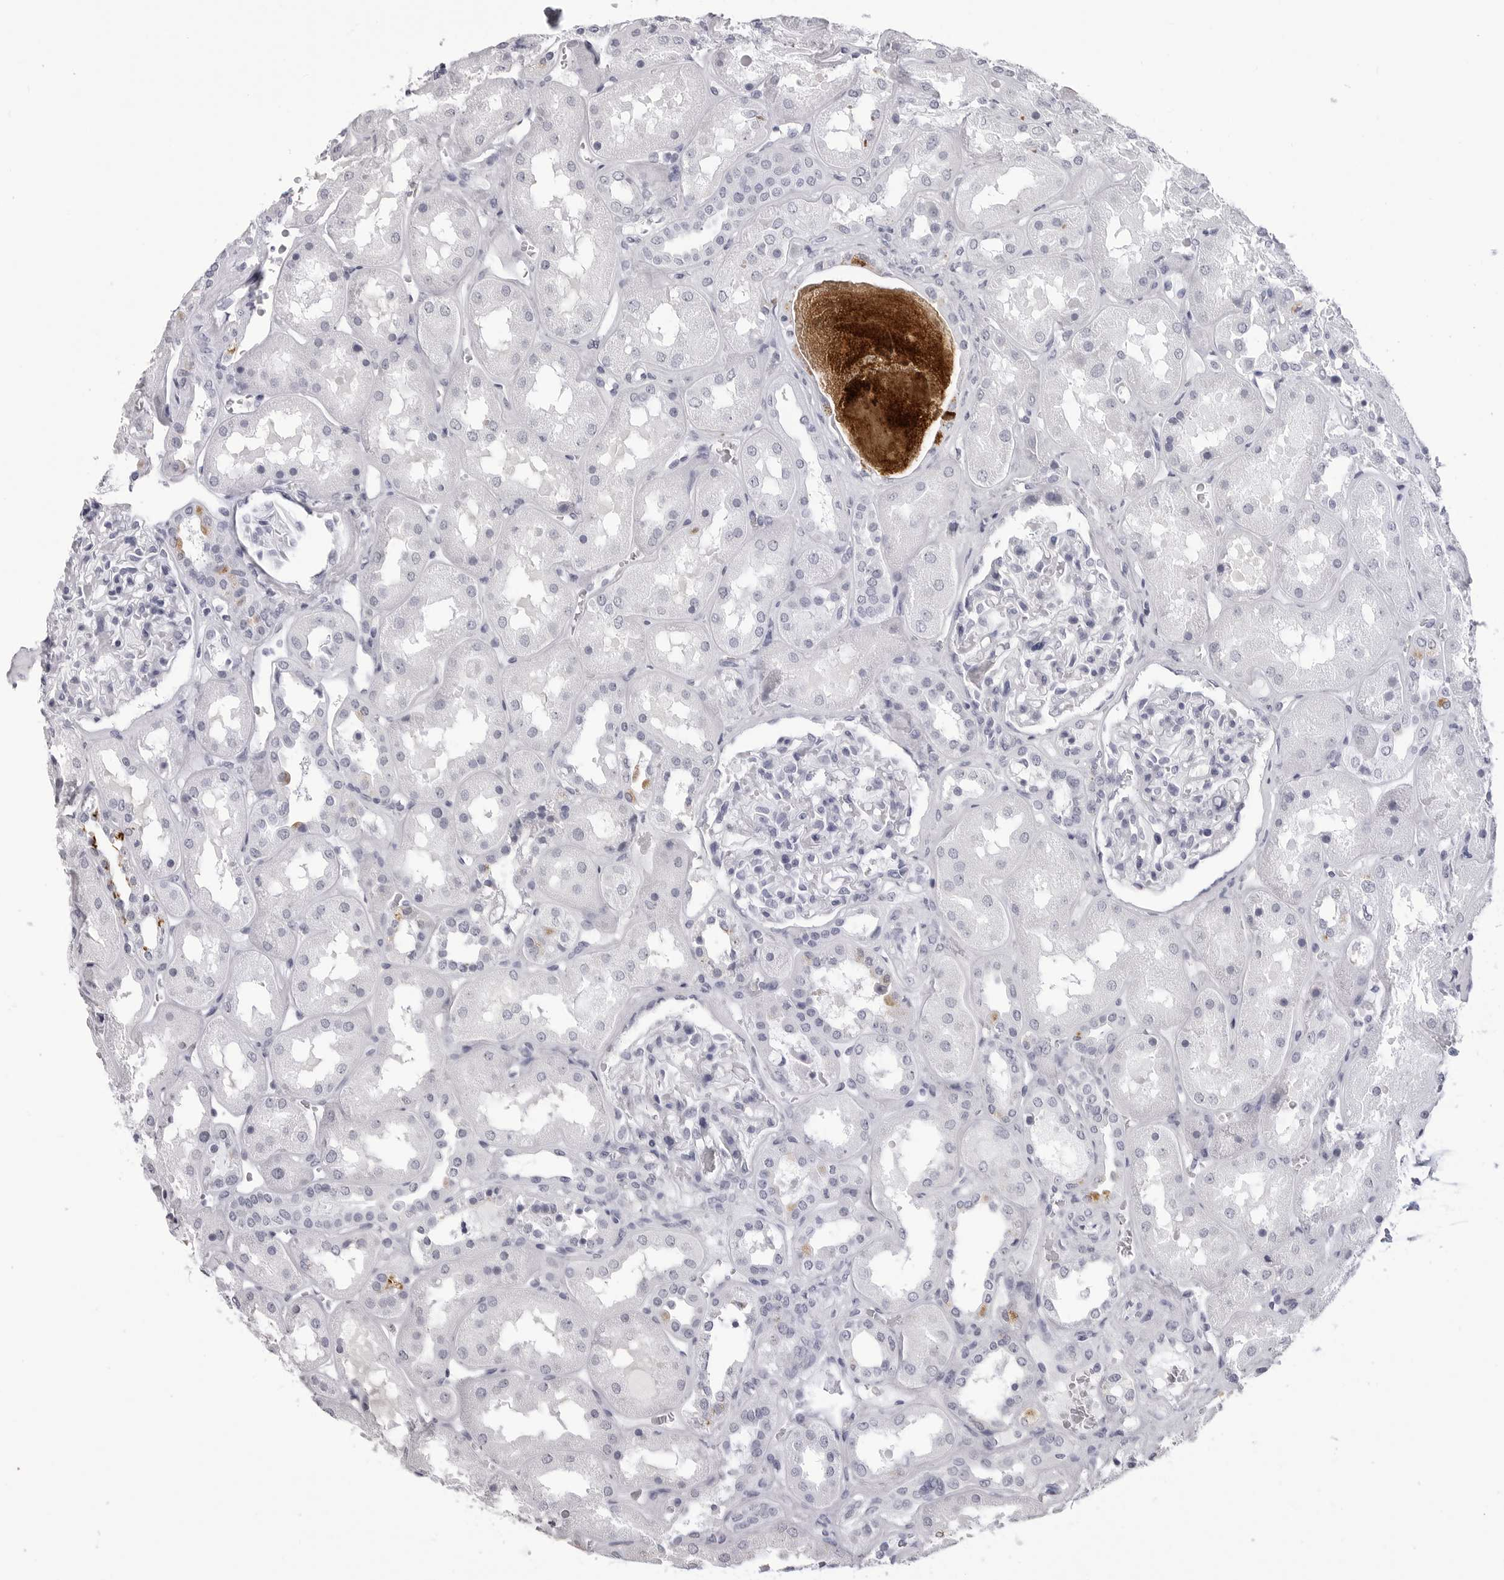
{"staining": {"intensity": "negative", "quantity": "none", "location": "none"}, "tissue": "kidney", "cell_type": "Cells in glomeruli", "image_type": "normal", "snomed": [{"axis": "morphology", "description": "Normal tissue, NOS"}, {"axis": "topography", "description": "Kidney"}], "caption": "DAB (3,3'-diaminobenzidine) immunohistochemical staining of benign kidney reveals no significant expression in cells in glomeruli. (Brightfield microscopy of DAB immunohistochemistry (IHC) at high magnification).", "gene": "LGALS4", "patient": {"sex": "male", "age": 70}}